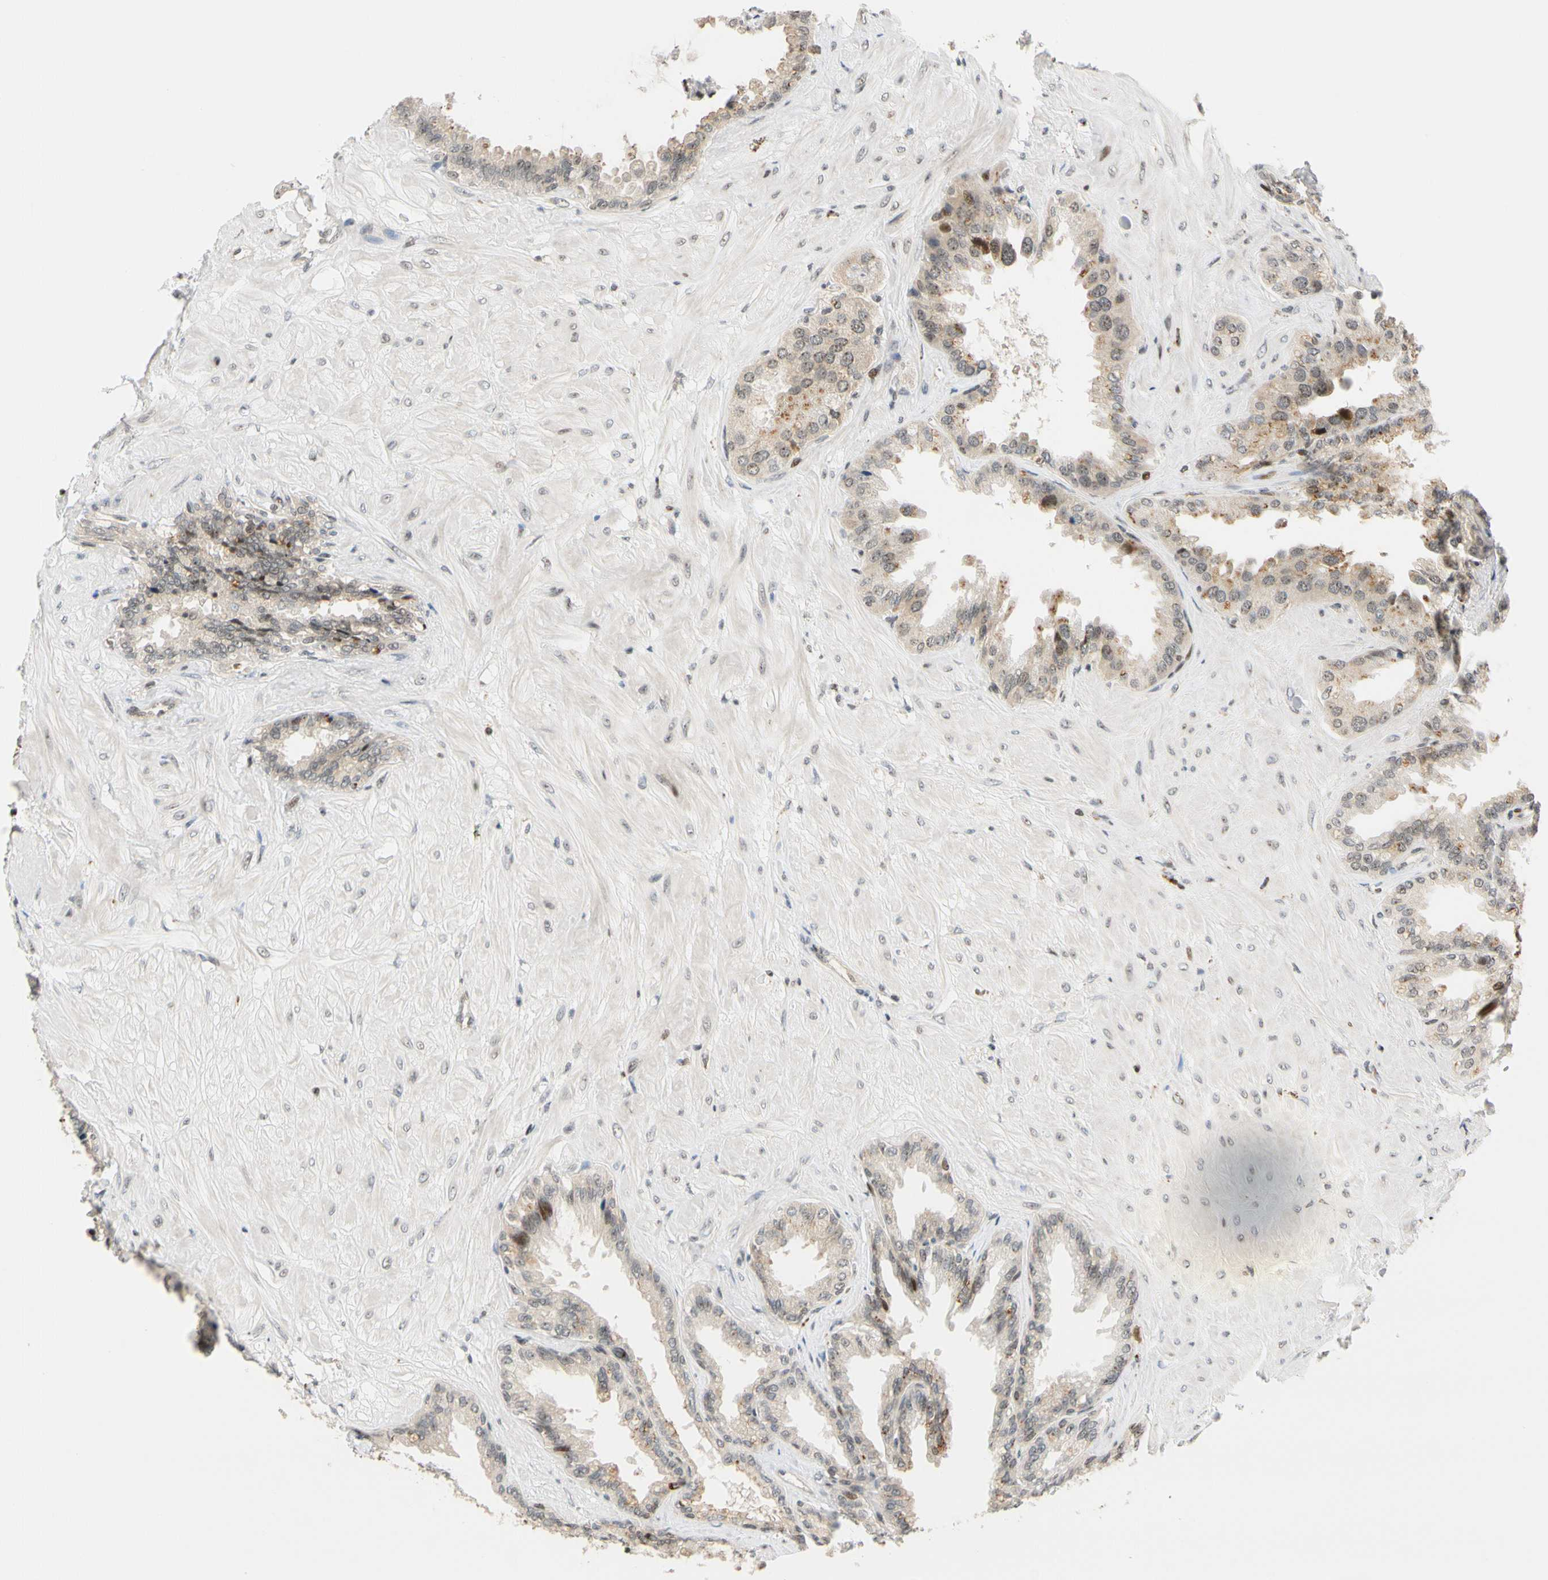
{"staining": {"intensity": "moderate", "quantity": "<25%", "location": "cytoplasmic/membranous"}, "tissue": "seminal vesicle", "cell_type": "Glandular cells", "image_type": "normal", "snomed": [{"axis": "morphology", "description": "Normal tissue, NOS"}, {"axis": "topography", "description": "Seminal veicle"}], "caption": "Protein expression by immunohistochemistry reveals moderate cytoplasmic/membranous positivity in approximately <25% of glandular cells in benign seminal vesicle.", "gene": "CDK7", "patient": {"sex": "male", "age": 46}}